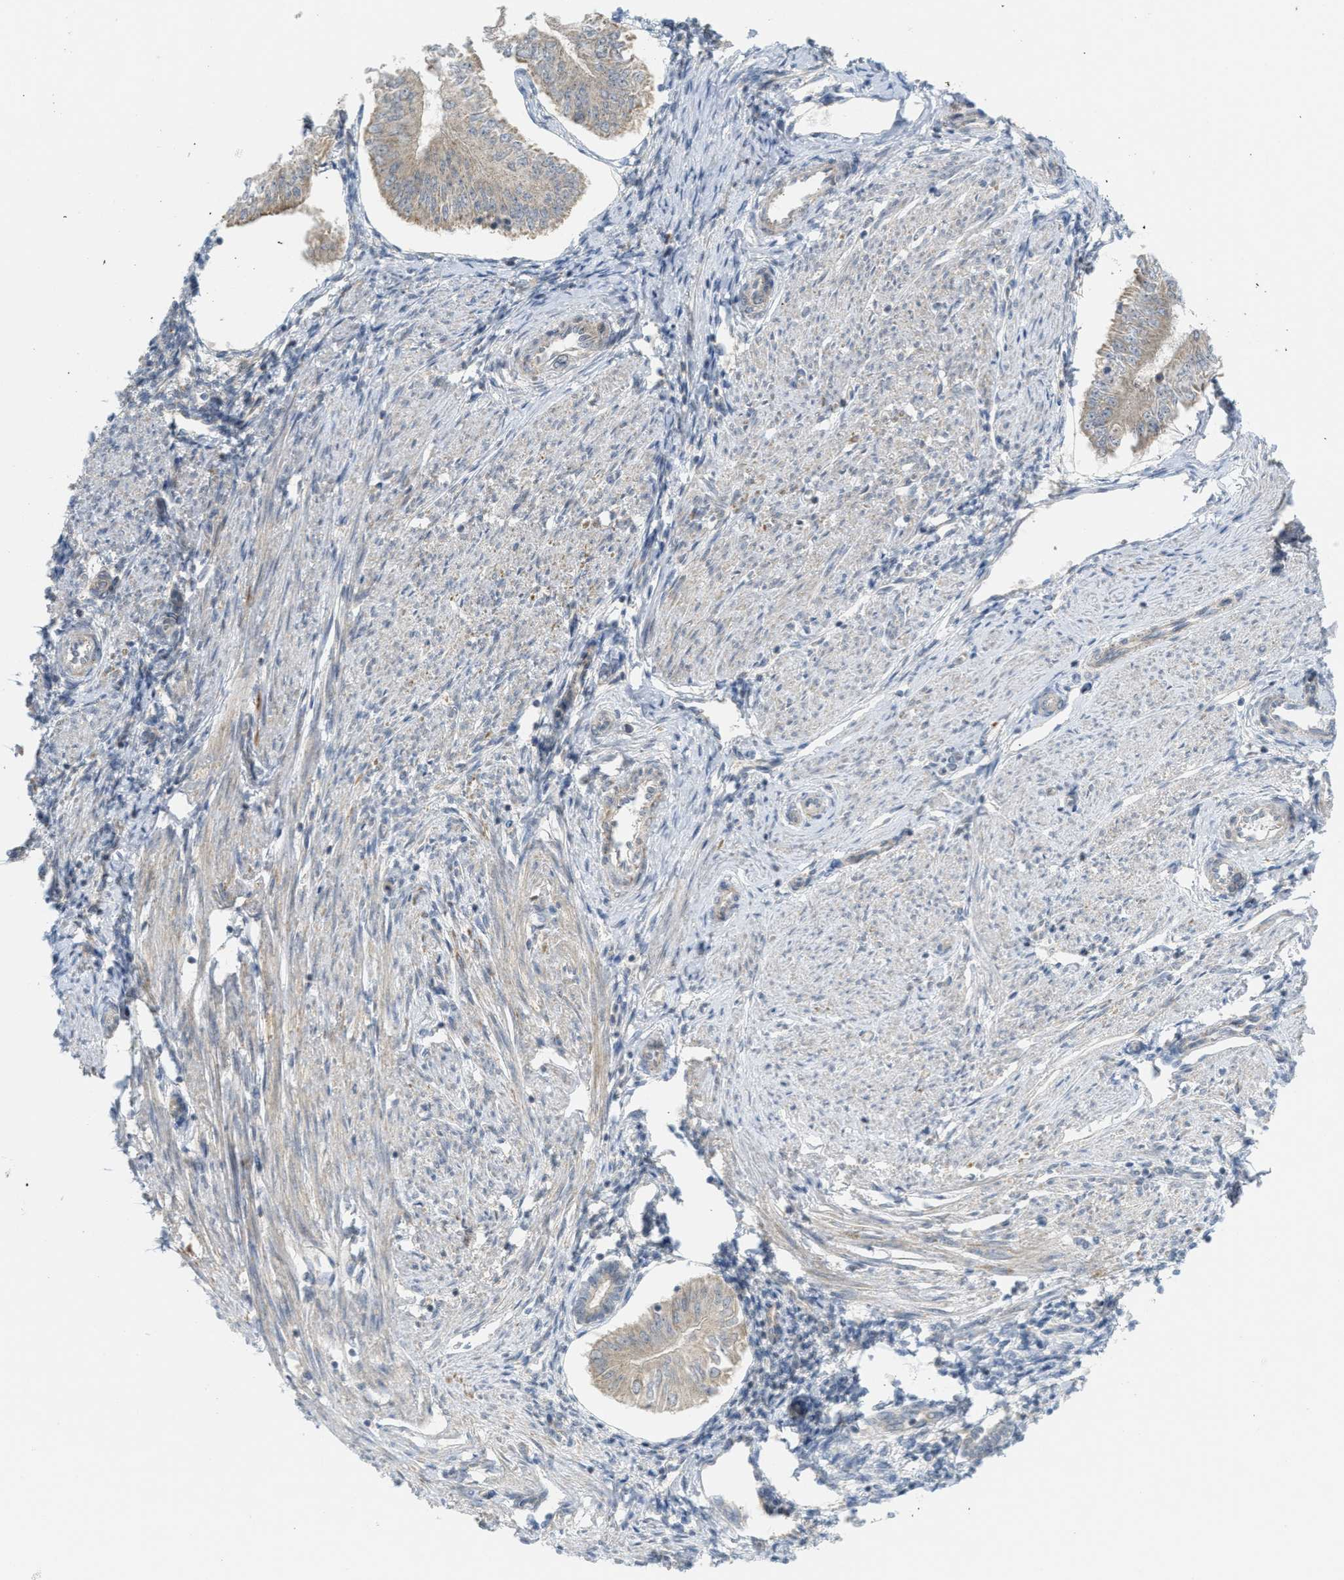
{"staining": {"intensity": "weak", "quantity": "<25%", "location": "cytoplasmic/membranous"}, "tissue": "endometrial cancer", "cell_type": "Tumor cells", "image_type": "cancer", "snomed": [{"axis": "morphology", "description": "Adenocarcinoma, NOS"}, {"axis": "topography", "description": "Endometrium"}], "caption": "Photomicrograph shows no significant protein staining in tumor cells of endometrial cancer.", "gene": "PROC", "patient": {"sex": "female", "age": 53}}